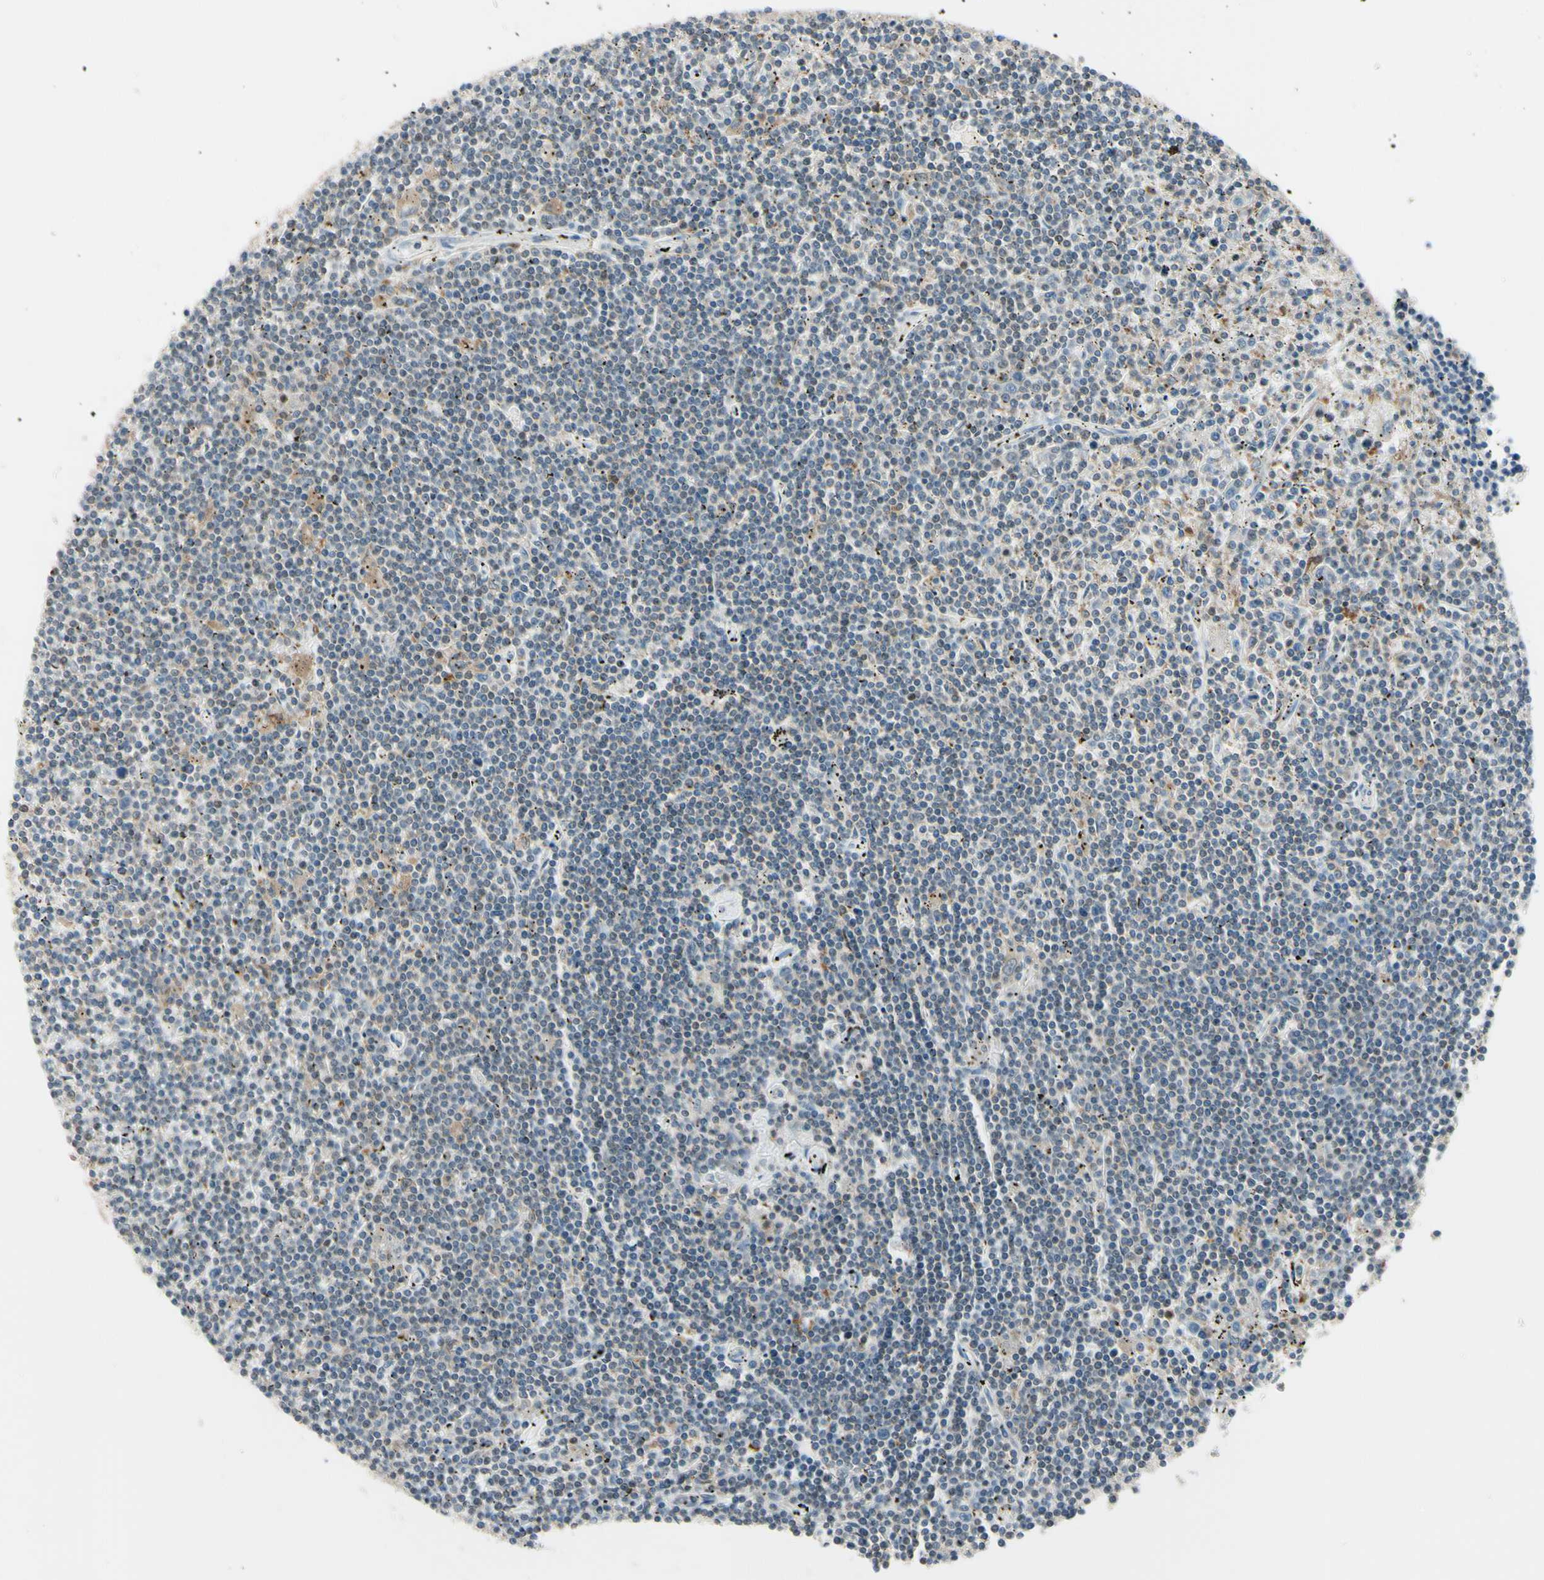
{"staining": {"intensity": "negative", "quantity": "none", "location": "none"}, "tissue": "lymphoma", "cell_type": "Tumor cells", "image_type": "cancer", "snomed": [{"axis": "morphology", "description": "Malignant lymphoma, non-Hodgkin's type, Low grade"}, {"axis": "topography", "description": "Spleen"}], "caption": "This image is of malignant lymphoma, non-Hodgkin's type (low-grade) stained with immunohistochemistry (IHC) to label a protein in brown with the nuclei are counter-stained blue. There is no positivity in tumor cells.", "gene": "CYRIB", "patient": {"sex": "male", "age": 76}}